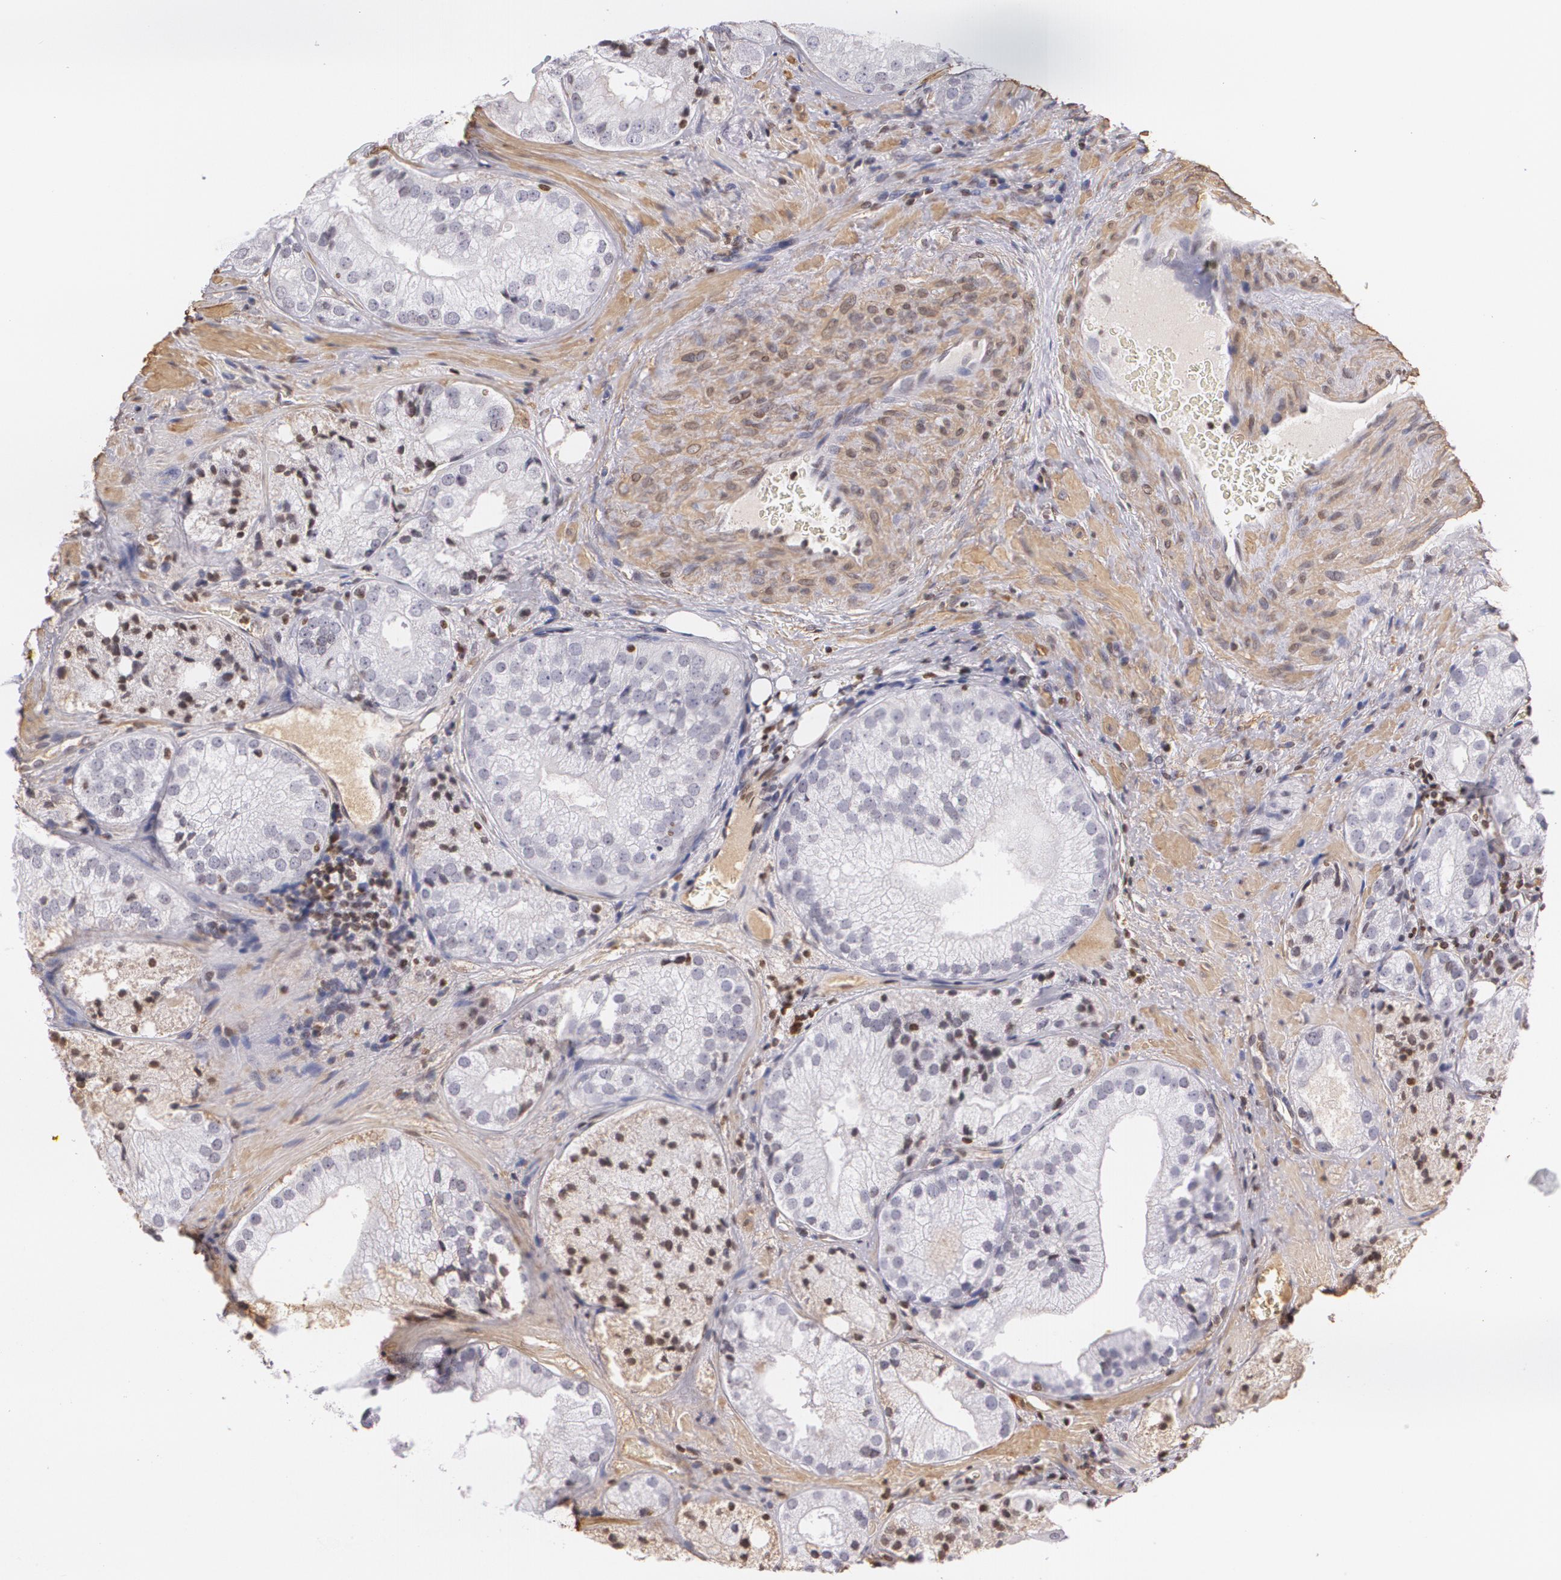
{"staining": {"intensity": "negative", "quantity": "none", "location": "none"}, "tissue": "prostate cancer", "cell_type": "Tumor cells", "image_type": "cancer", "snomed": [{"axis": "morphology", "description": "Adenocarcinoma, Low grade"}, {"axis": "topography", "description": "Prostate"}], "caption": "Tumor cells show no significant staining in prostate cancer (low-grade adenocarcinoma).", "gene": "VAMP1", "patient": {"sex": "male", "age": 60}}